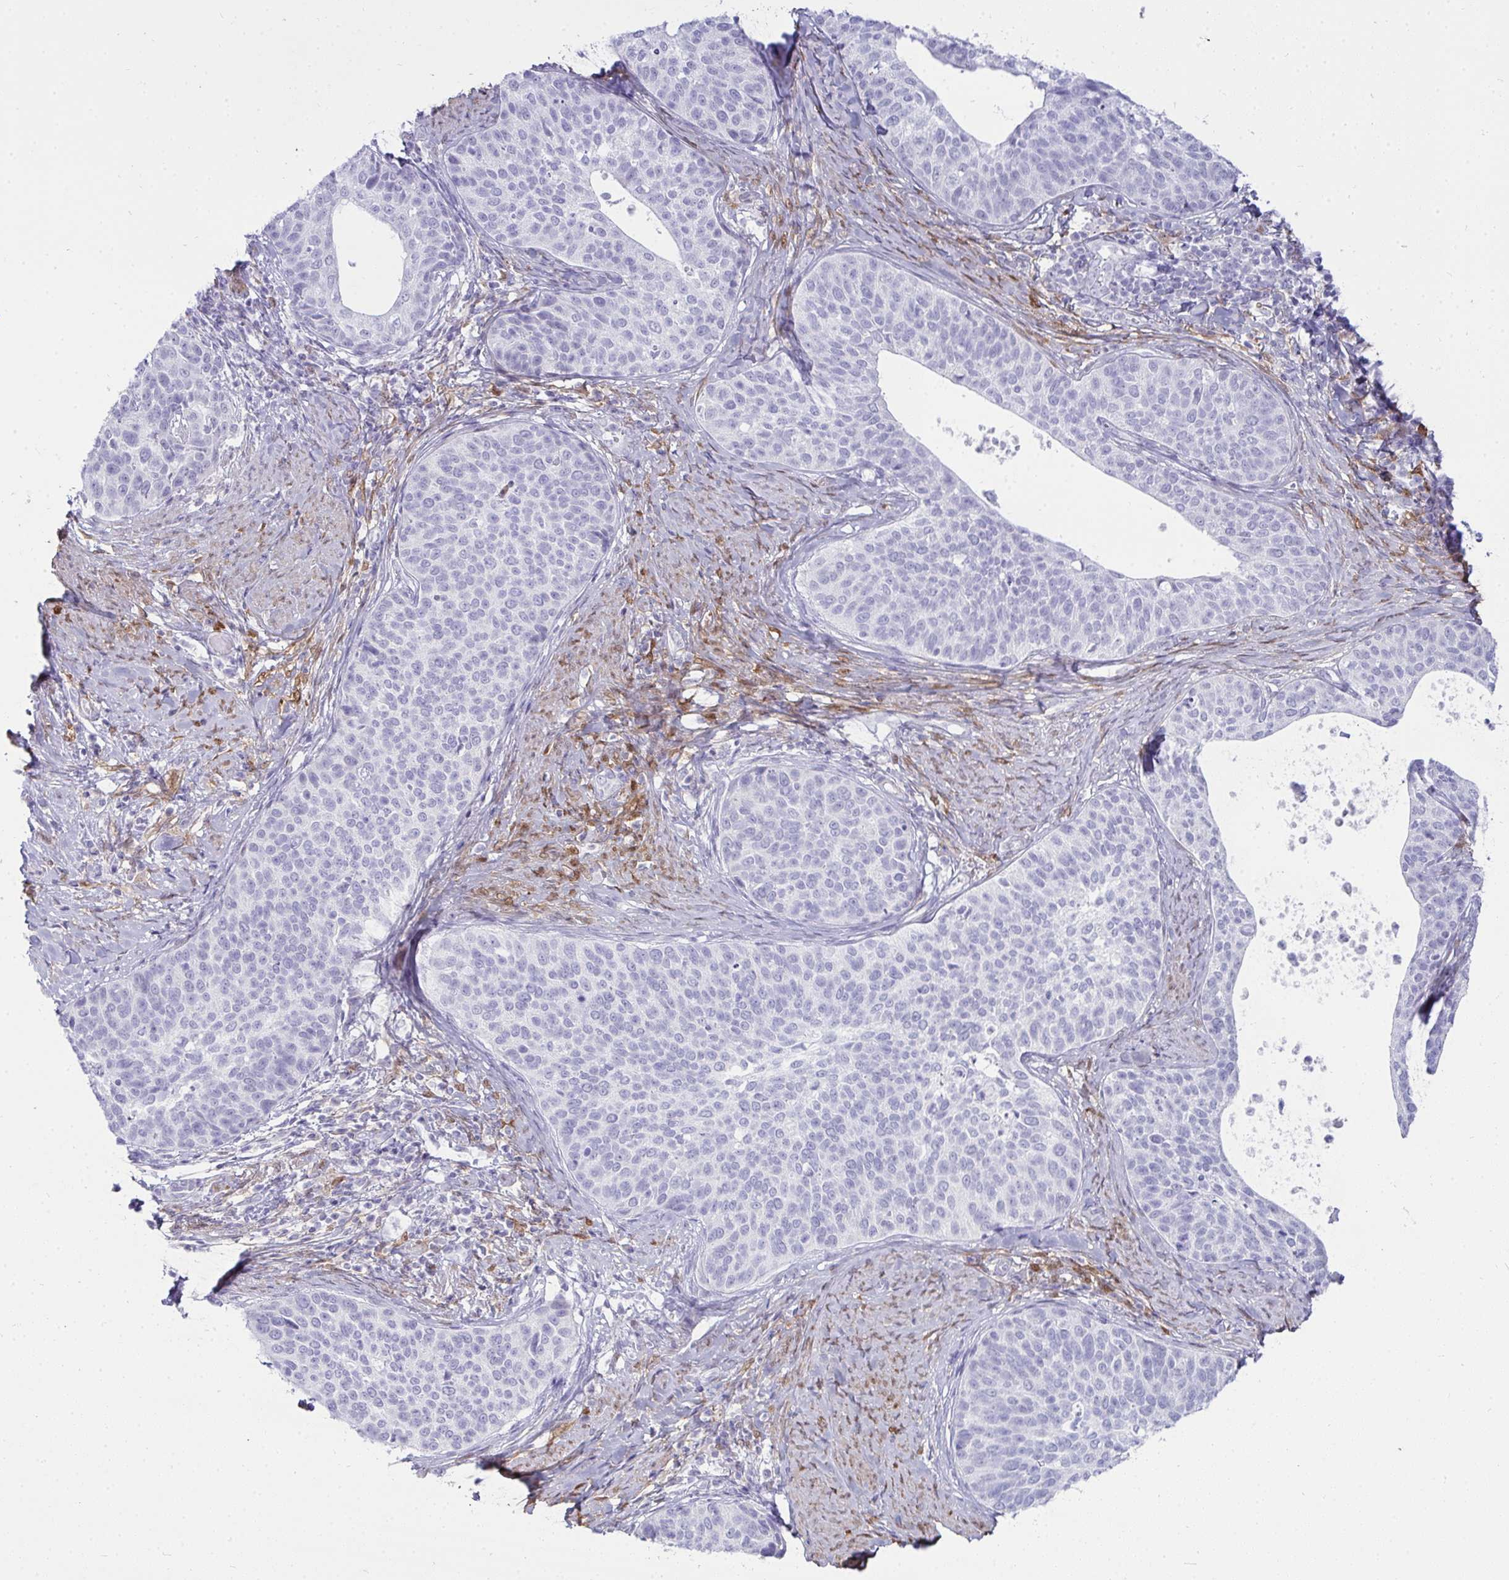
{"staining": {"intensity": "negative", "quantity": "none", "location": "none"}, "tissue": "cervical cancer", "cell_type": "Tumor cells", "image_type": "cancer", "snomed": [{"axis": "morphology", "description": "Squamous cell carcinoma, NOS"}, {"axis": "topography", "description": "Cervix"}], "caption": "Squamous cell carcinoma (cervical) was stained to show a protein in brown. There is no significant positivity in tumor cells. (DAB IHC, high magnification).", "gene": "HSPB6", "patient": {"sex": "female", "age": 69}}